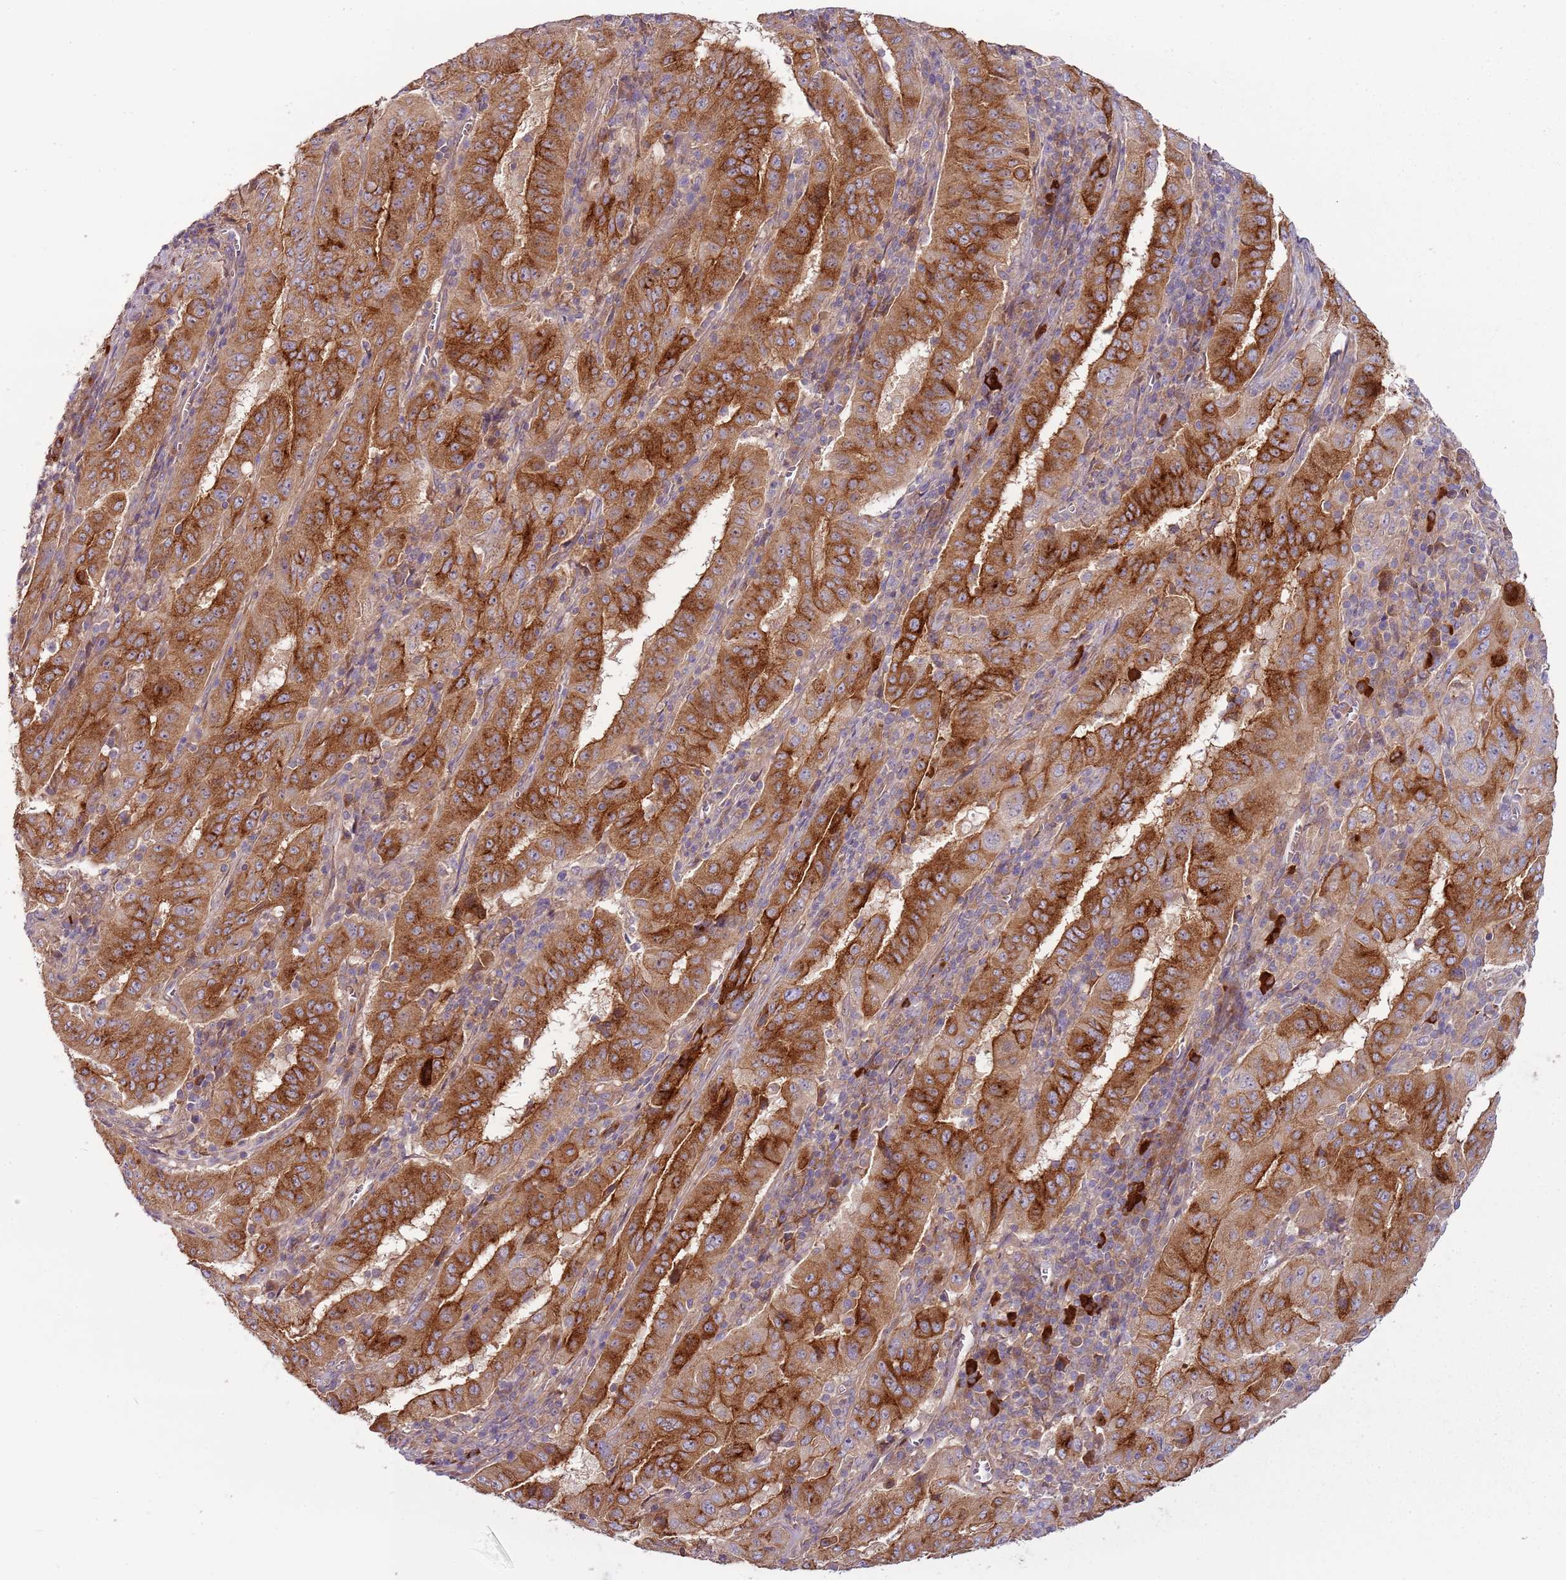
{"staining": {"intensity": "strong", "quantity": ">75%", "location": "cytoplasmic/membranous"}, "tissue": "pancreatic cancer", "cell_type": "Tumor cells", "image_type": "cancer", "snomed": [{"axis": "morphology", "description": "Adenocarcinoma, NOS"}, {"axis": "topography", "description": "Pancreas"}], "caption": "Tumor cells demonstrate high levels of strong cytoplasmic/membranous staining in approximately >75% of cells in pancreatic cancer.", "gene": "RNF128", "patient": {"sex": "male", "age": 63}}